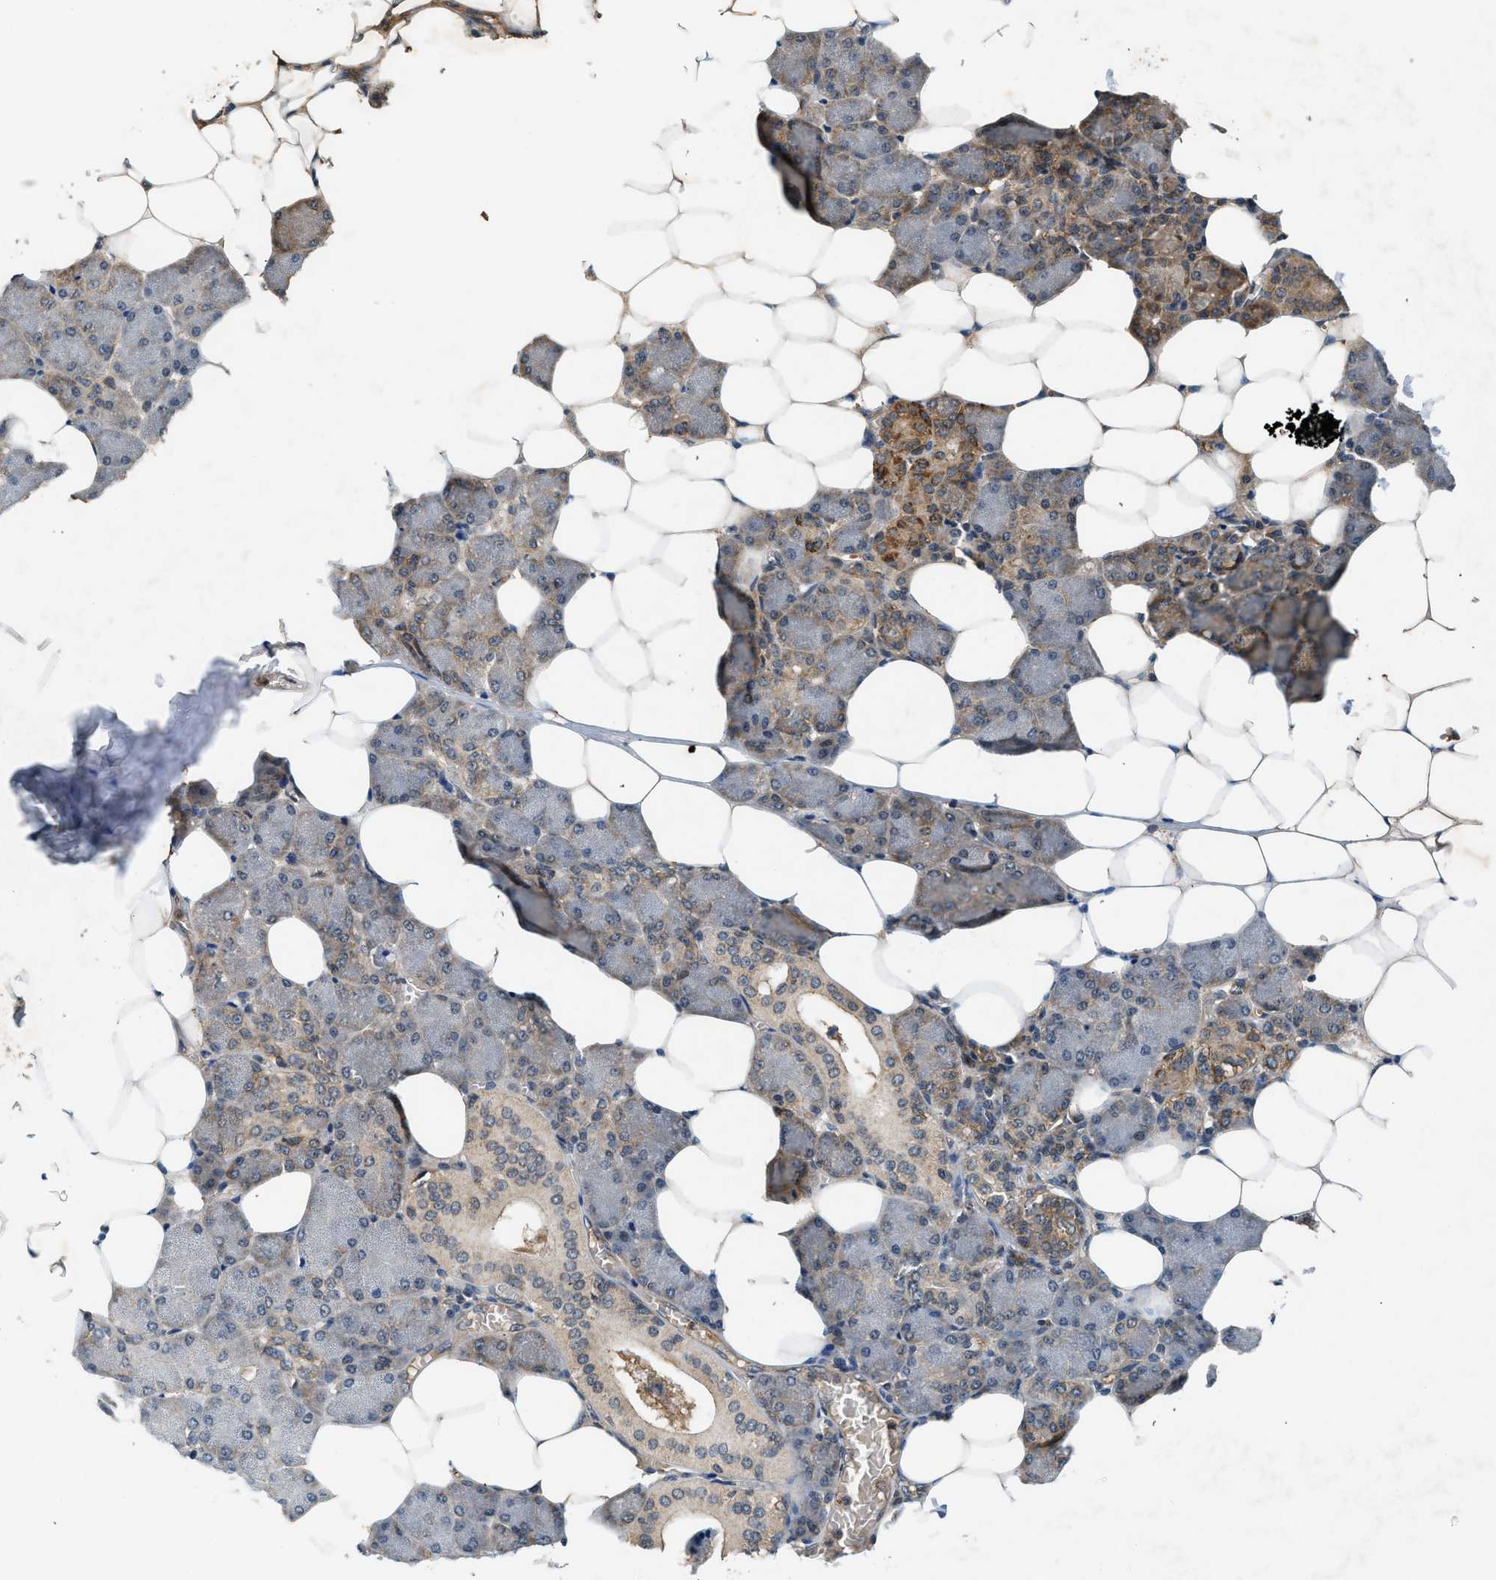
{"staining": {"intensity": "moderate", "quantity": "25%-75%", "location": "cytoplasmic/membranous"}, "tissue": "salivary gland", "cell_type": "Glandular cells", "image_type": "normal", "snomed": [{"axis": "morphology", "description": "Normal tissue, NOS"}, {"axis": "morphology", "description": "Adenoma, NOS"}, {"axis": "topography", "description": "Salivary gland"}], "caption": "This photomicrograph demonstrates normal salivary gland stained with IHC to label a protein in brown. The cytoplasmic/membranous of glandular cells show moderate positivity for the protein. Nuclei are counter-stained blue.", "gene": "OXSR1", "patient": {"sex": "female", "age": 32}}